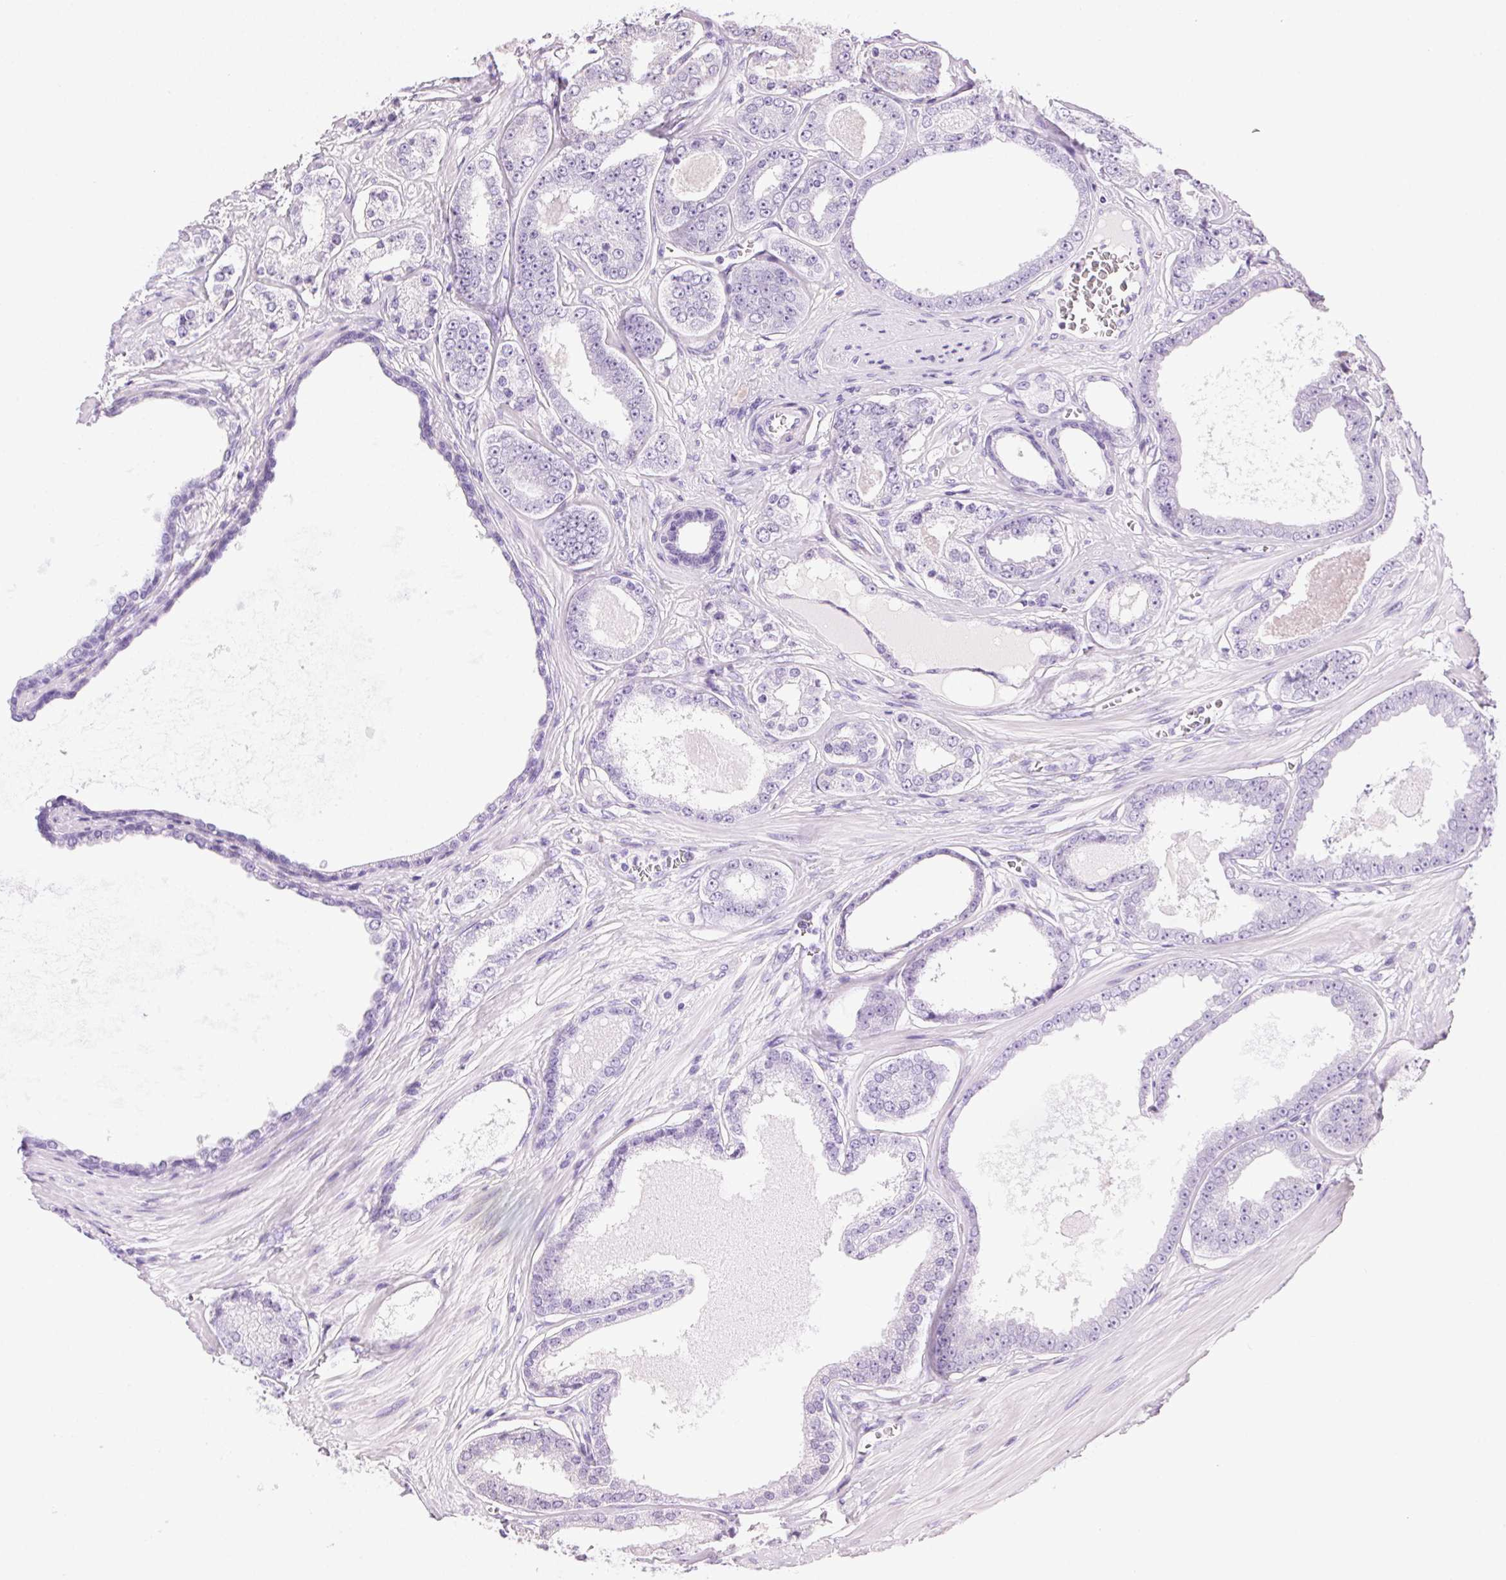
{"staining": {"intensity": "negative", "quantity": "none", "location": "none"}, "tissue": "prostate cancer", "cell_type": "Tumor cells", "image_type": "cancer", "snomed": [{"axis": "morphology", "description": "Adenocarcinoma, NOS"}, {"axis": "topography", "description": "Prostate"}], "caption": "A high-resolution image shows immunohistochemistry (IHC) staining of prostate cancer (adenocarcinoma), which reveals no significant expression in tumor cells. (IHC, brightfield microscopy, high magnification).", "gene": "CLDN10", "patient": {"sex": "male", "age": 64}}